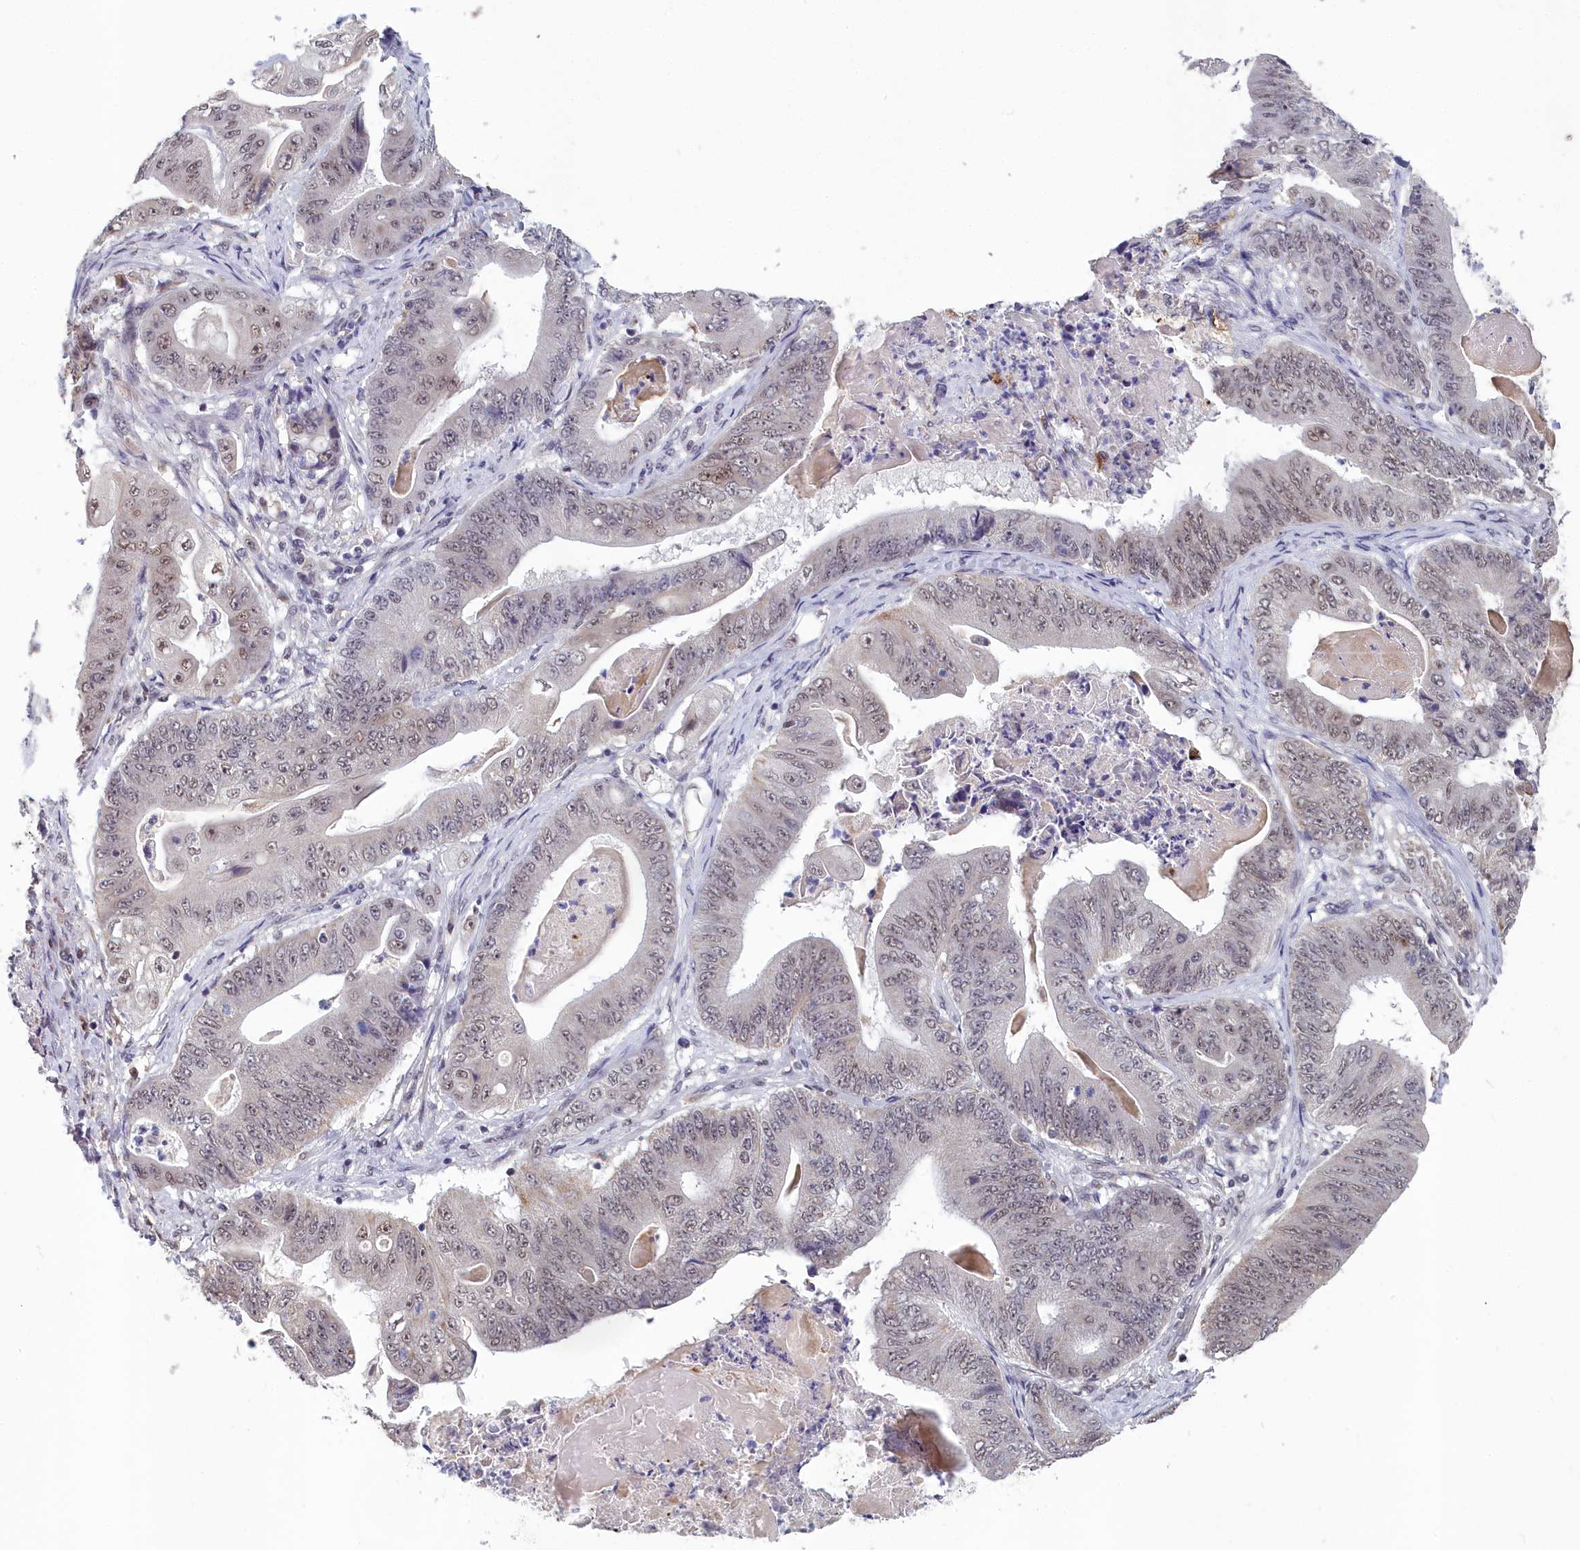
{"staining": {"intensity": "weak", "quantity": ">75%", "location": "nuclear"}, "tissue": "stomach cancer", "cell_type": "Tumor cells", "image_type": "cancer", "snomed": [{"axis": "morphology", "description": "Adenocarcinoma, NOS"}, {"axis": "topography", "description": "Stomach"}], "caption": "IHC photomicrograph of neoplastic tissue: stomach cancer (adenocarcinoma) stained using immunohistochemistry (IHC) demonstrates low levels of weak protein expression localized specifically in the nuclear of tumor cells, appearing as a nuclear brown color.", "gene": "MT-CO3", "patient": {"sex": "female", "age": 73}}